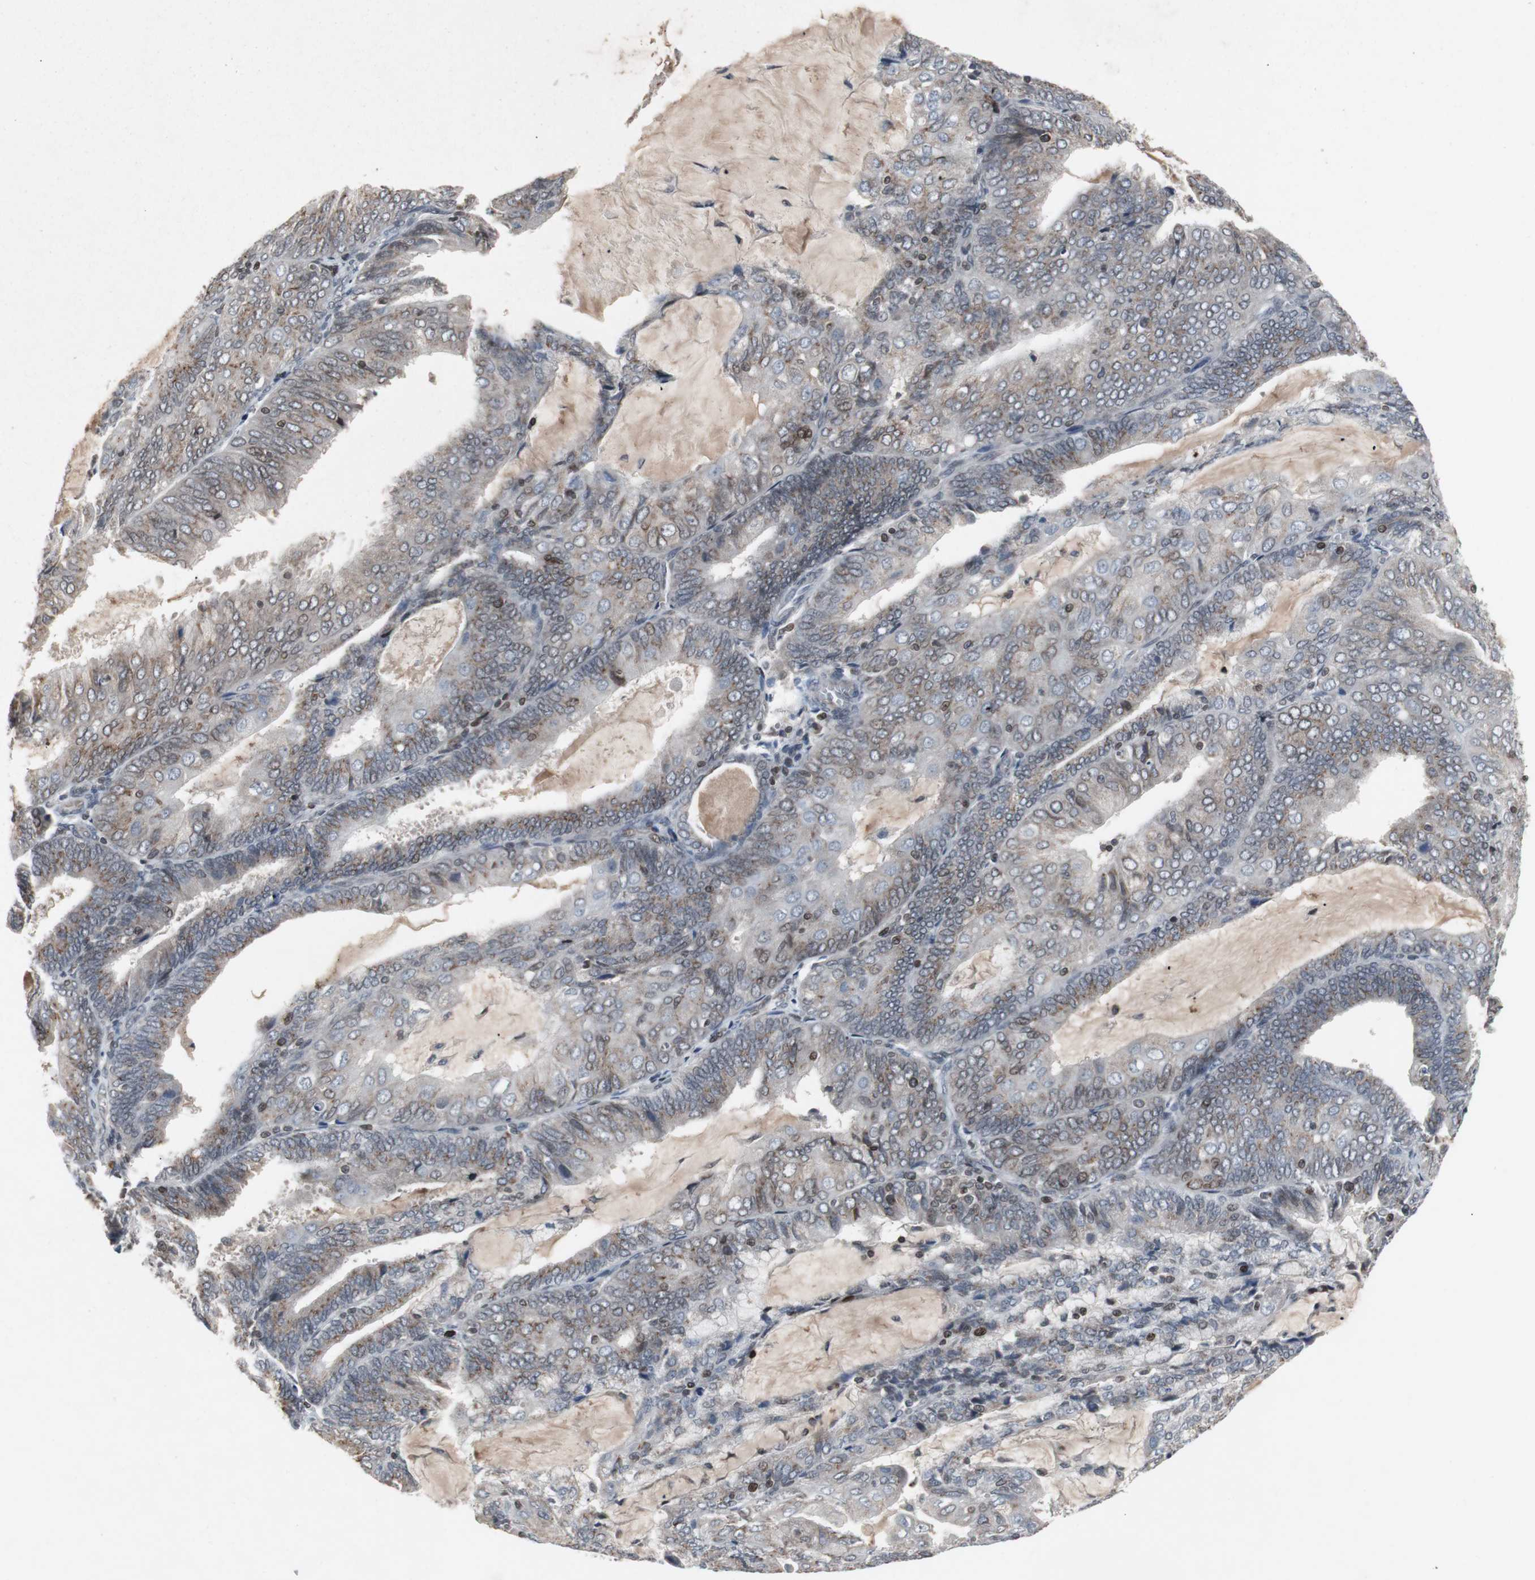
{"staining": {"intensity": "moderate", "quantity": "25%-75%", "location": "cytoplasmic/membranous"}, "tissue": "endometrial cancer", "cell_type": "Tumor cells", "image_type": "cancer", "snomed": [{"axis": "morphology", "description": "Adenocarcinoma, NOS"}, {"axis": "topography", "description": "Endometrium"}], "caption": "Endometrial cancer tissue displays moderate cytoplasmic/membranous staining in approximately 25%-75% of tumor cells", "gene": "ZNF396", "patient": {"sex": "female", "age": 81}}